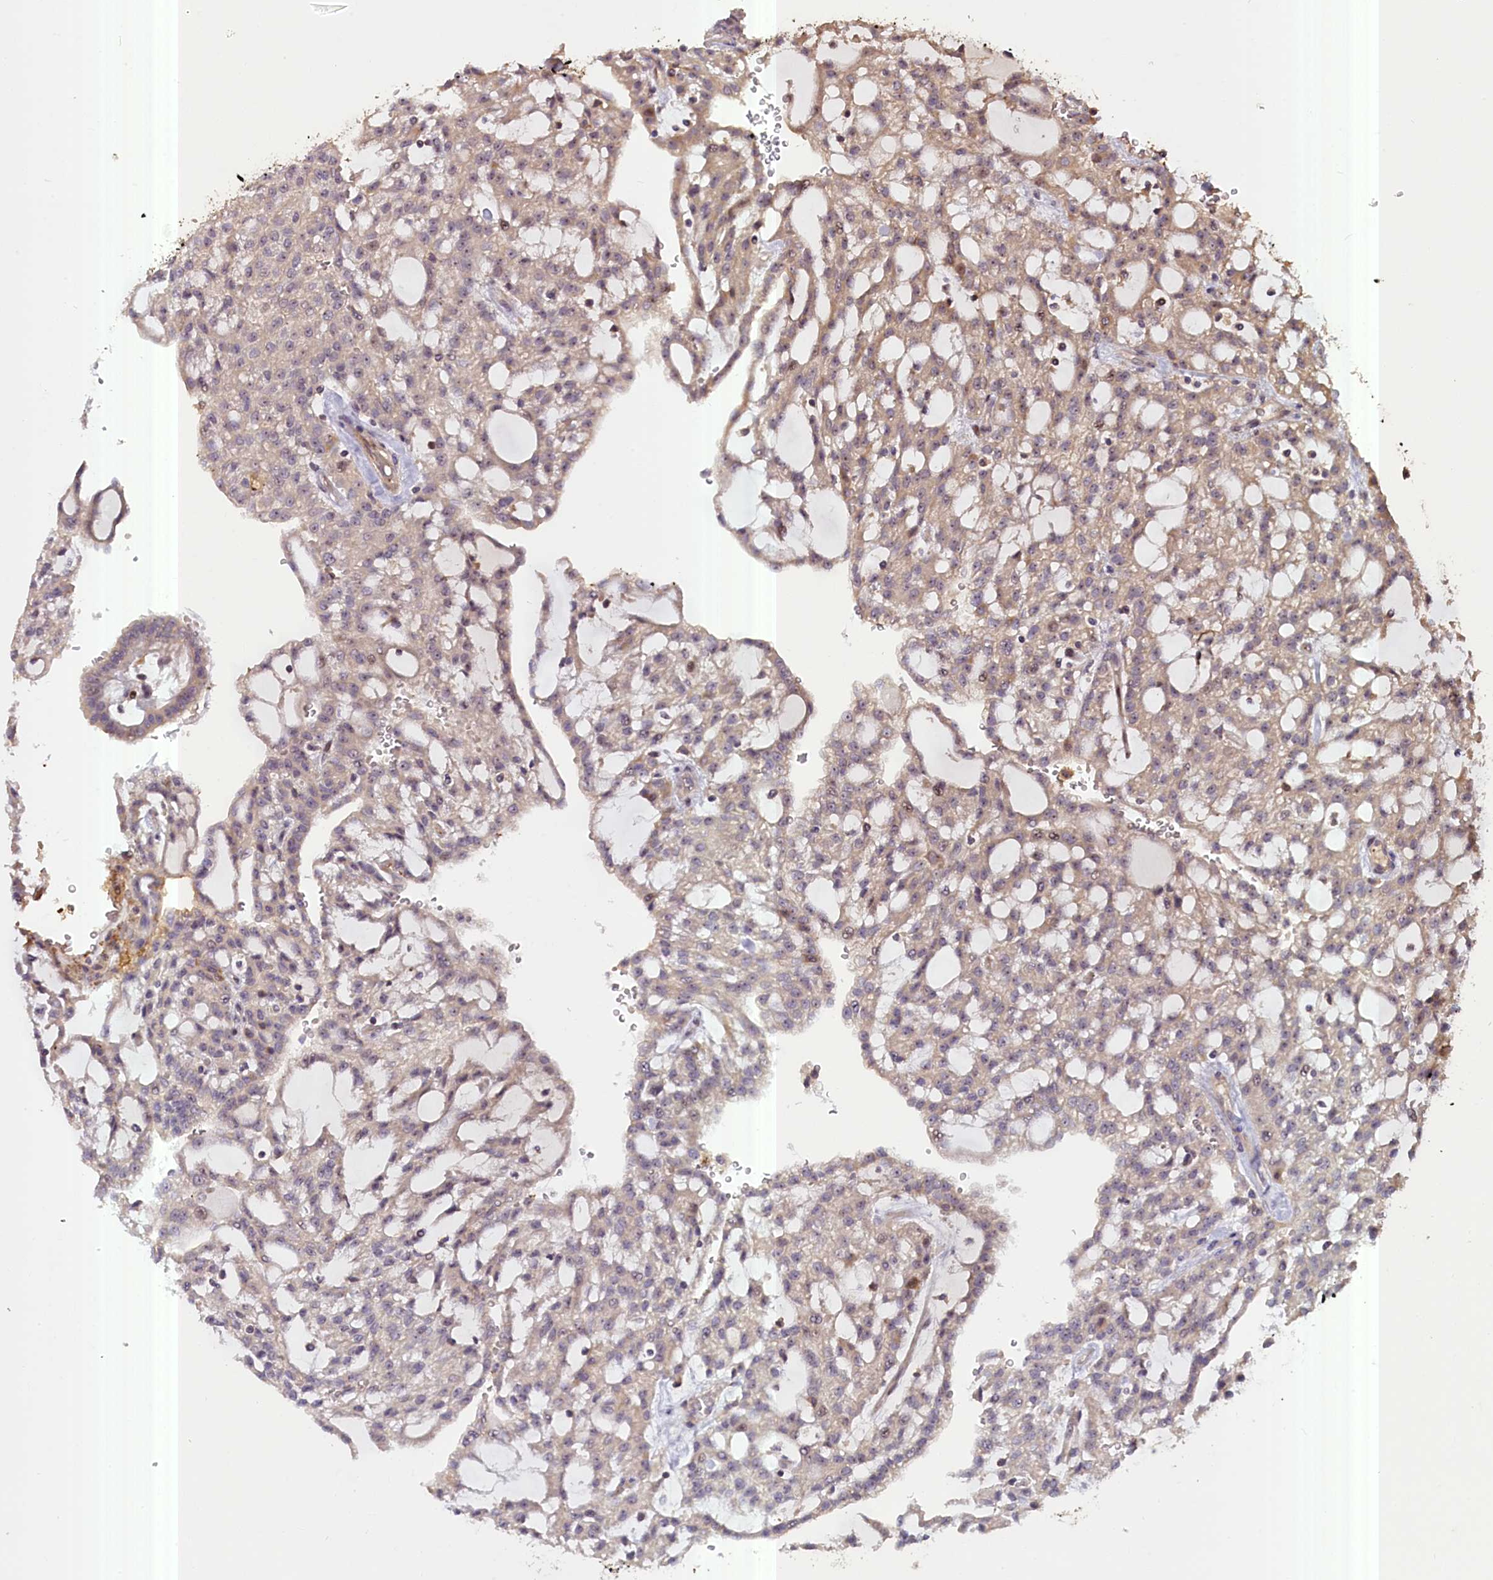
{"staining": {"intensity": "moderate", "quantity": ">75%", "location": "cytoplasmic/membranous,nuclear"}, "tissue": "renal cancer", "cell_type": "Tumor cells", "image_type": "cancer", "snomed": [{"axis": "morphology", "description": "Adenocarcinoma, NOS"}, {"axis": "topography", "description": "Kidney"}], "caption": "This photomicrograph shows renal cancer (adenocarcinoma) stained with immunohistochemistry (IHC) to label a protein in brown. The cytoplasmic/membranous and nuclear of tumor cells show moderate positivity for the protein. Nuclei are counter-stained blue.", "gene": "FUZ", "patient": {"sex": "male", "age": 63}}